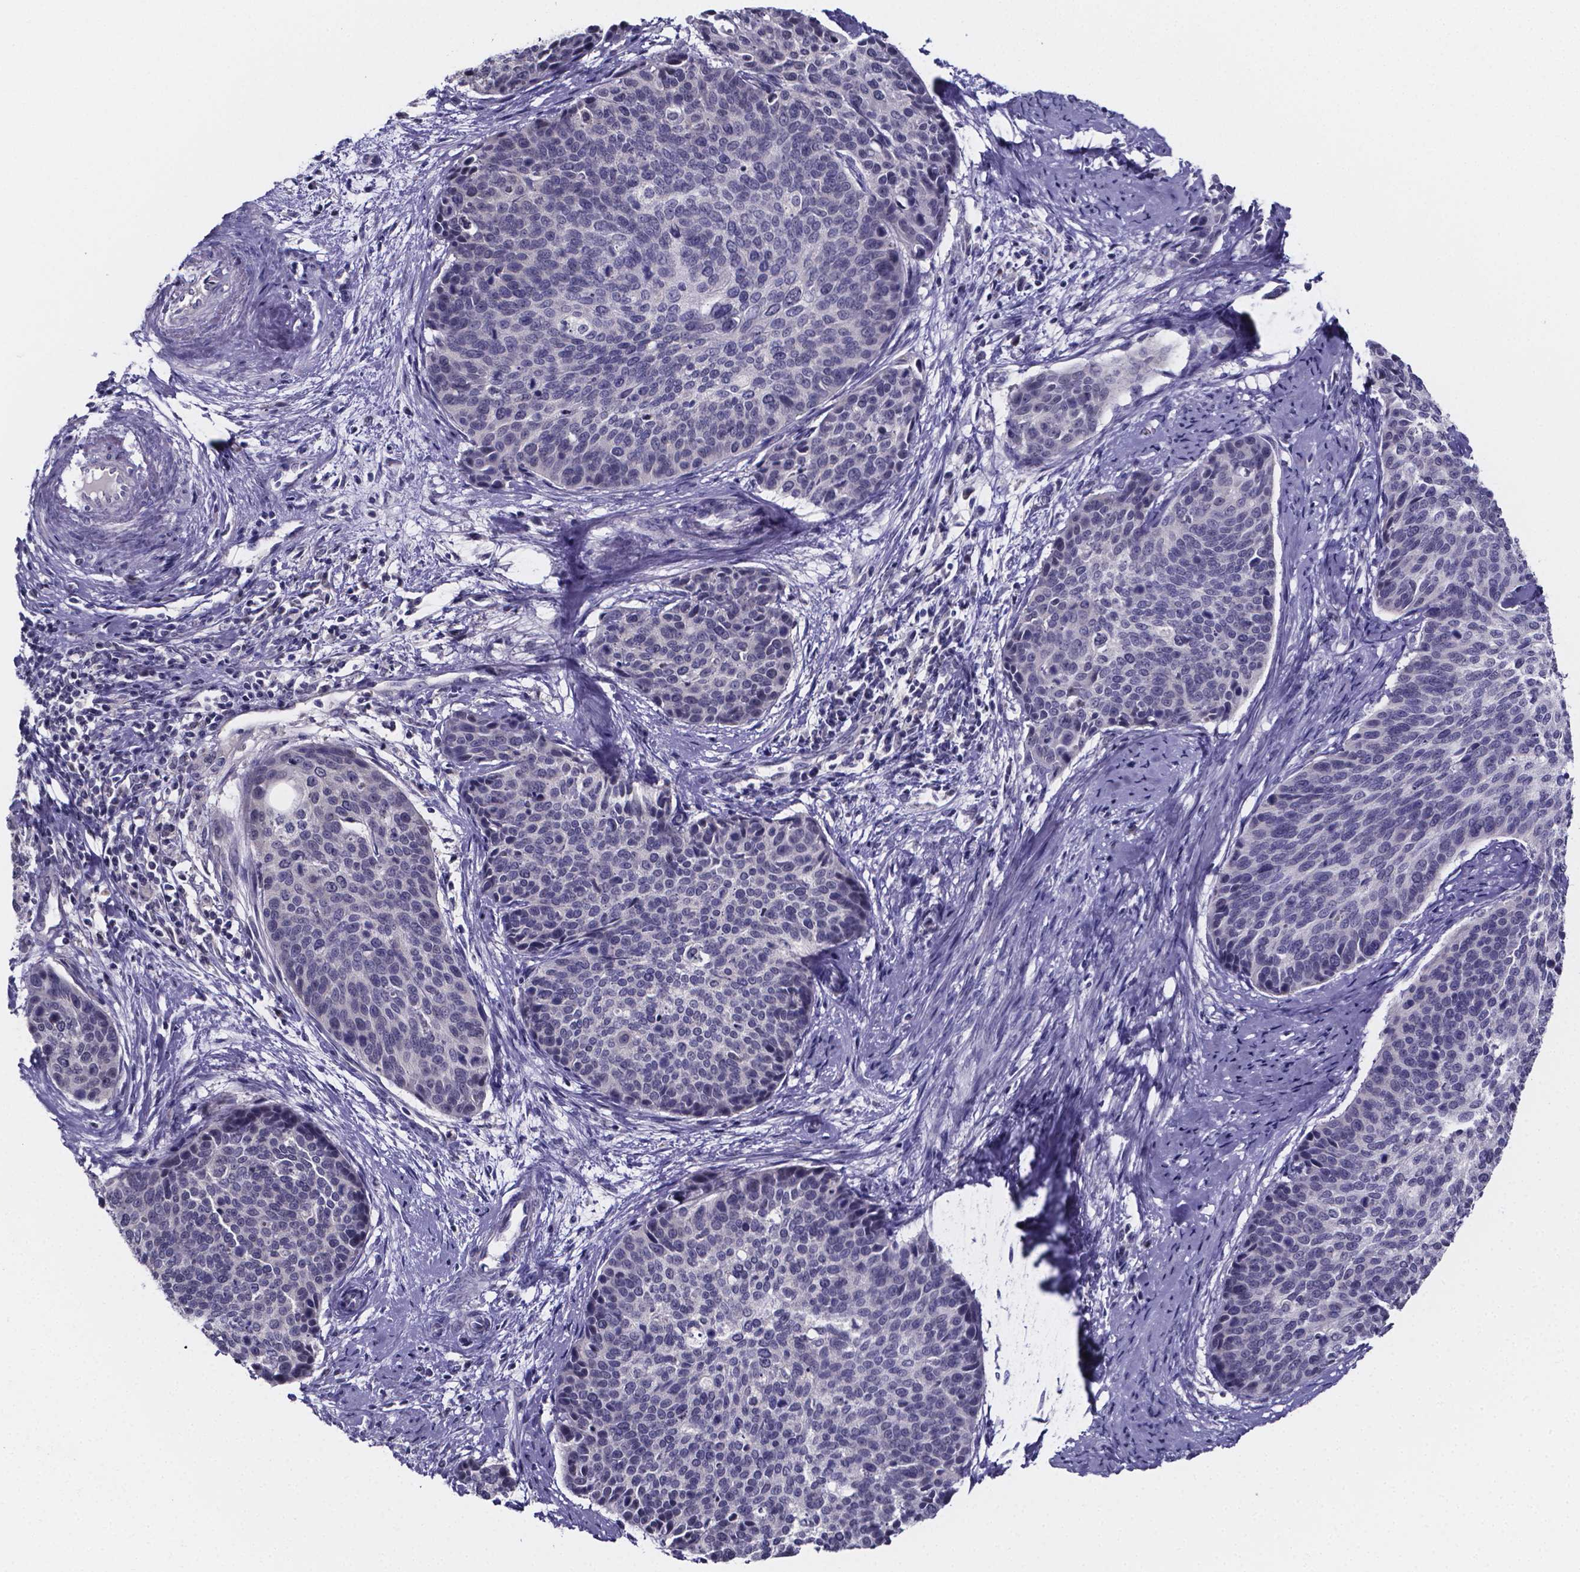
{"staining": {"intensity": "negative", "quantity": "none", "location": "none"}, "tissue": "cervical cancer", "cell_type": "Tumor cells", "image_type": "cancer", "snomed": [{"axis": "morphology", "description": "Squamous cell carcinoma, NOS"}, {"axis": "topography", "description": "Cervix"}], "caption": "Immunohistochemical staining of squamous cell carcinoma (cervical) shows no significant positivity in tumor cells. Nuclei are stained in blue.", "gene": "IZUMO1", "patient": {"sex": "female", "age": 69}}